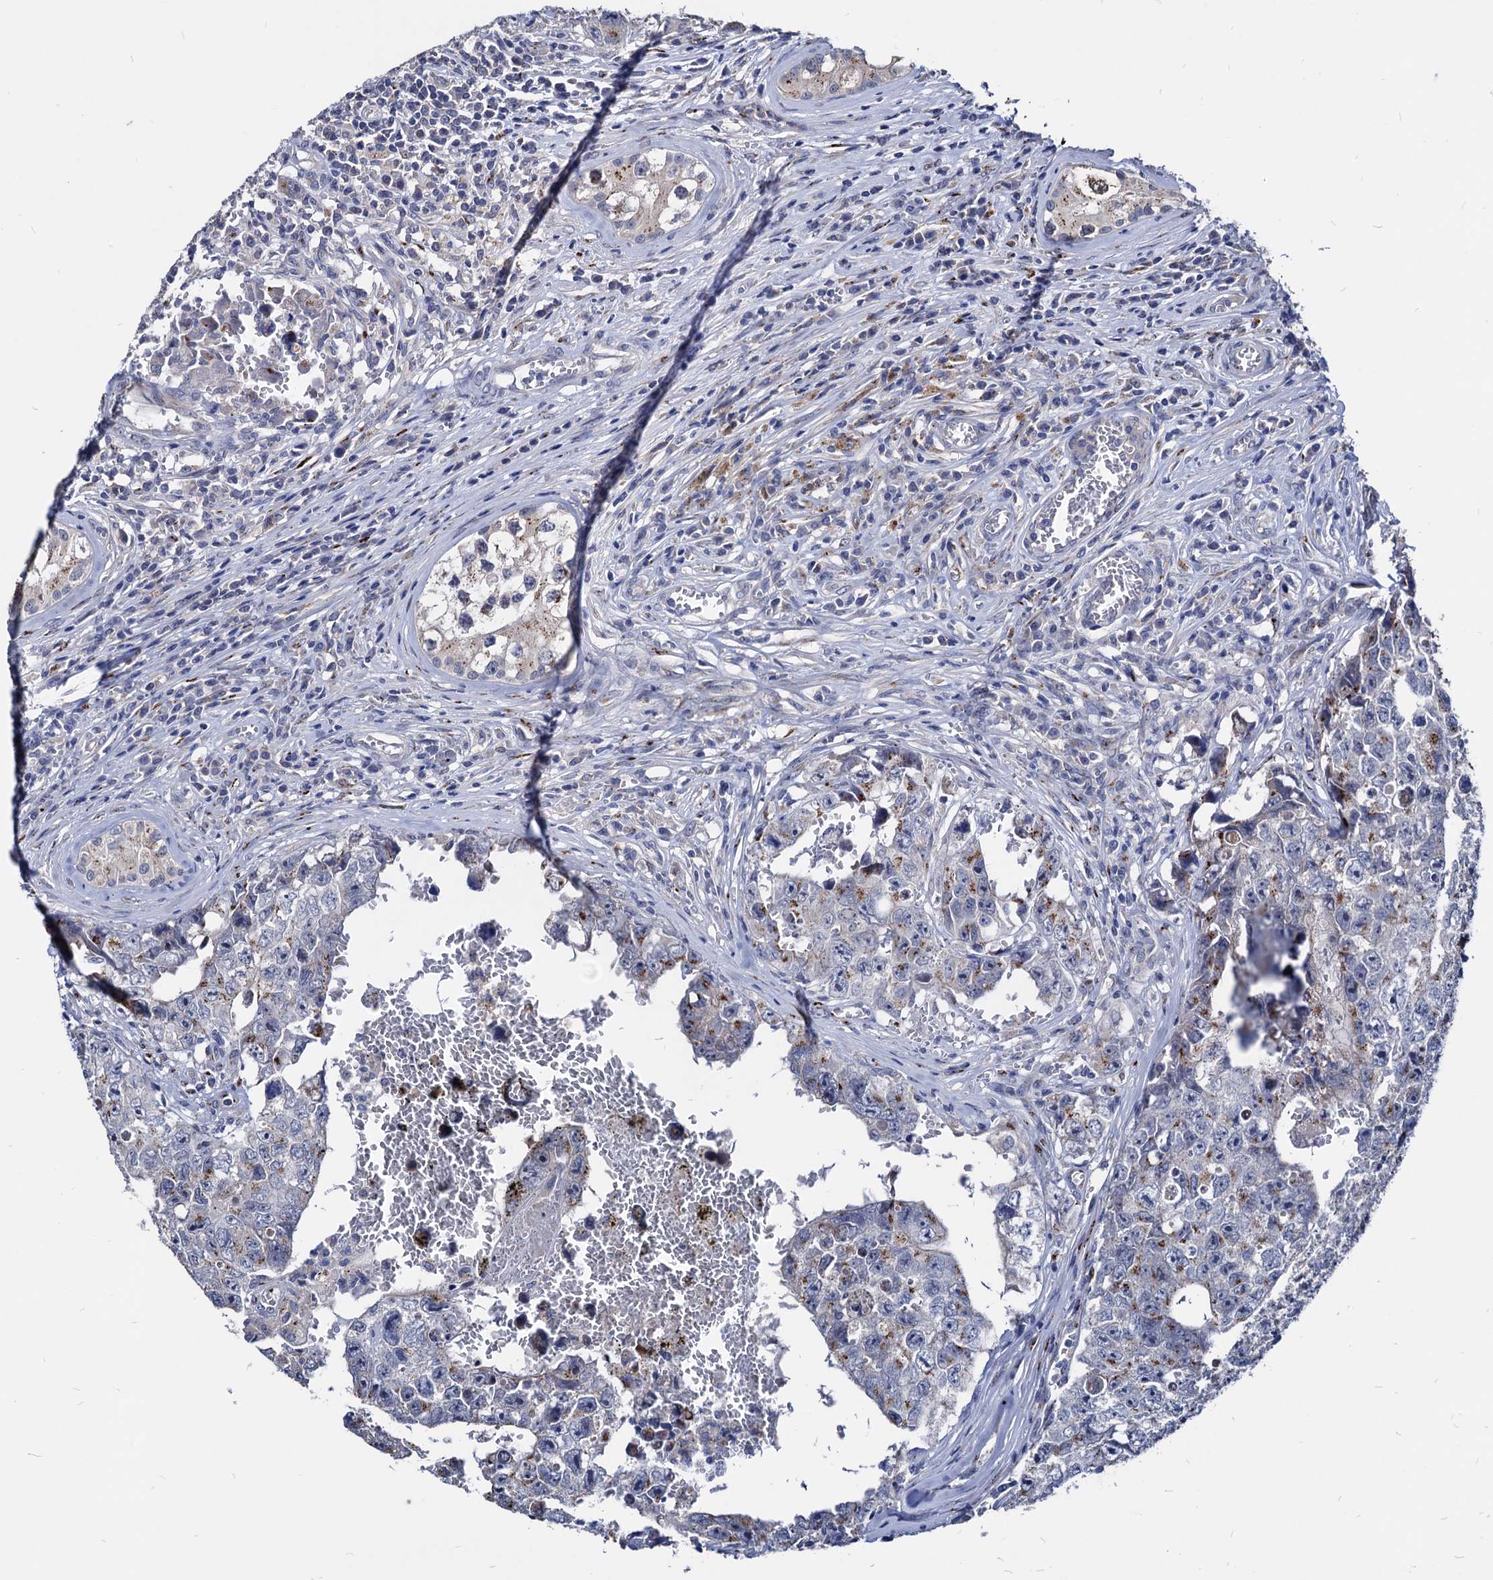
{"staining": {"intensity": "moderate", "quantity": "25%-75%", "location": "cytoplasmic/membranous"}, "tissue": "testis cancer", "cell_type": "Tumor cells", "image_type": "cancer", "snomed": [{"axis": "morphology", "description": "Carcinoma, Embryonal, NOS"}, {"axis": "topography", "description": "Testis"}], "caption": "The image reveals staining of embryonal carcinoma (testis), revealing moderate cytoplasmic/membranous protein expression (brown color) within tumor cells.", "gene": "ESD", "patient": {"sex": "male", "age": 17}}